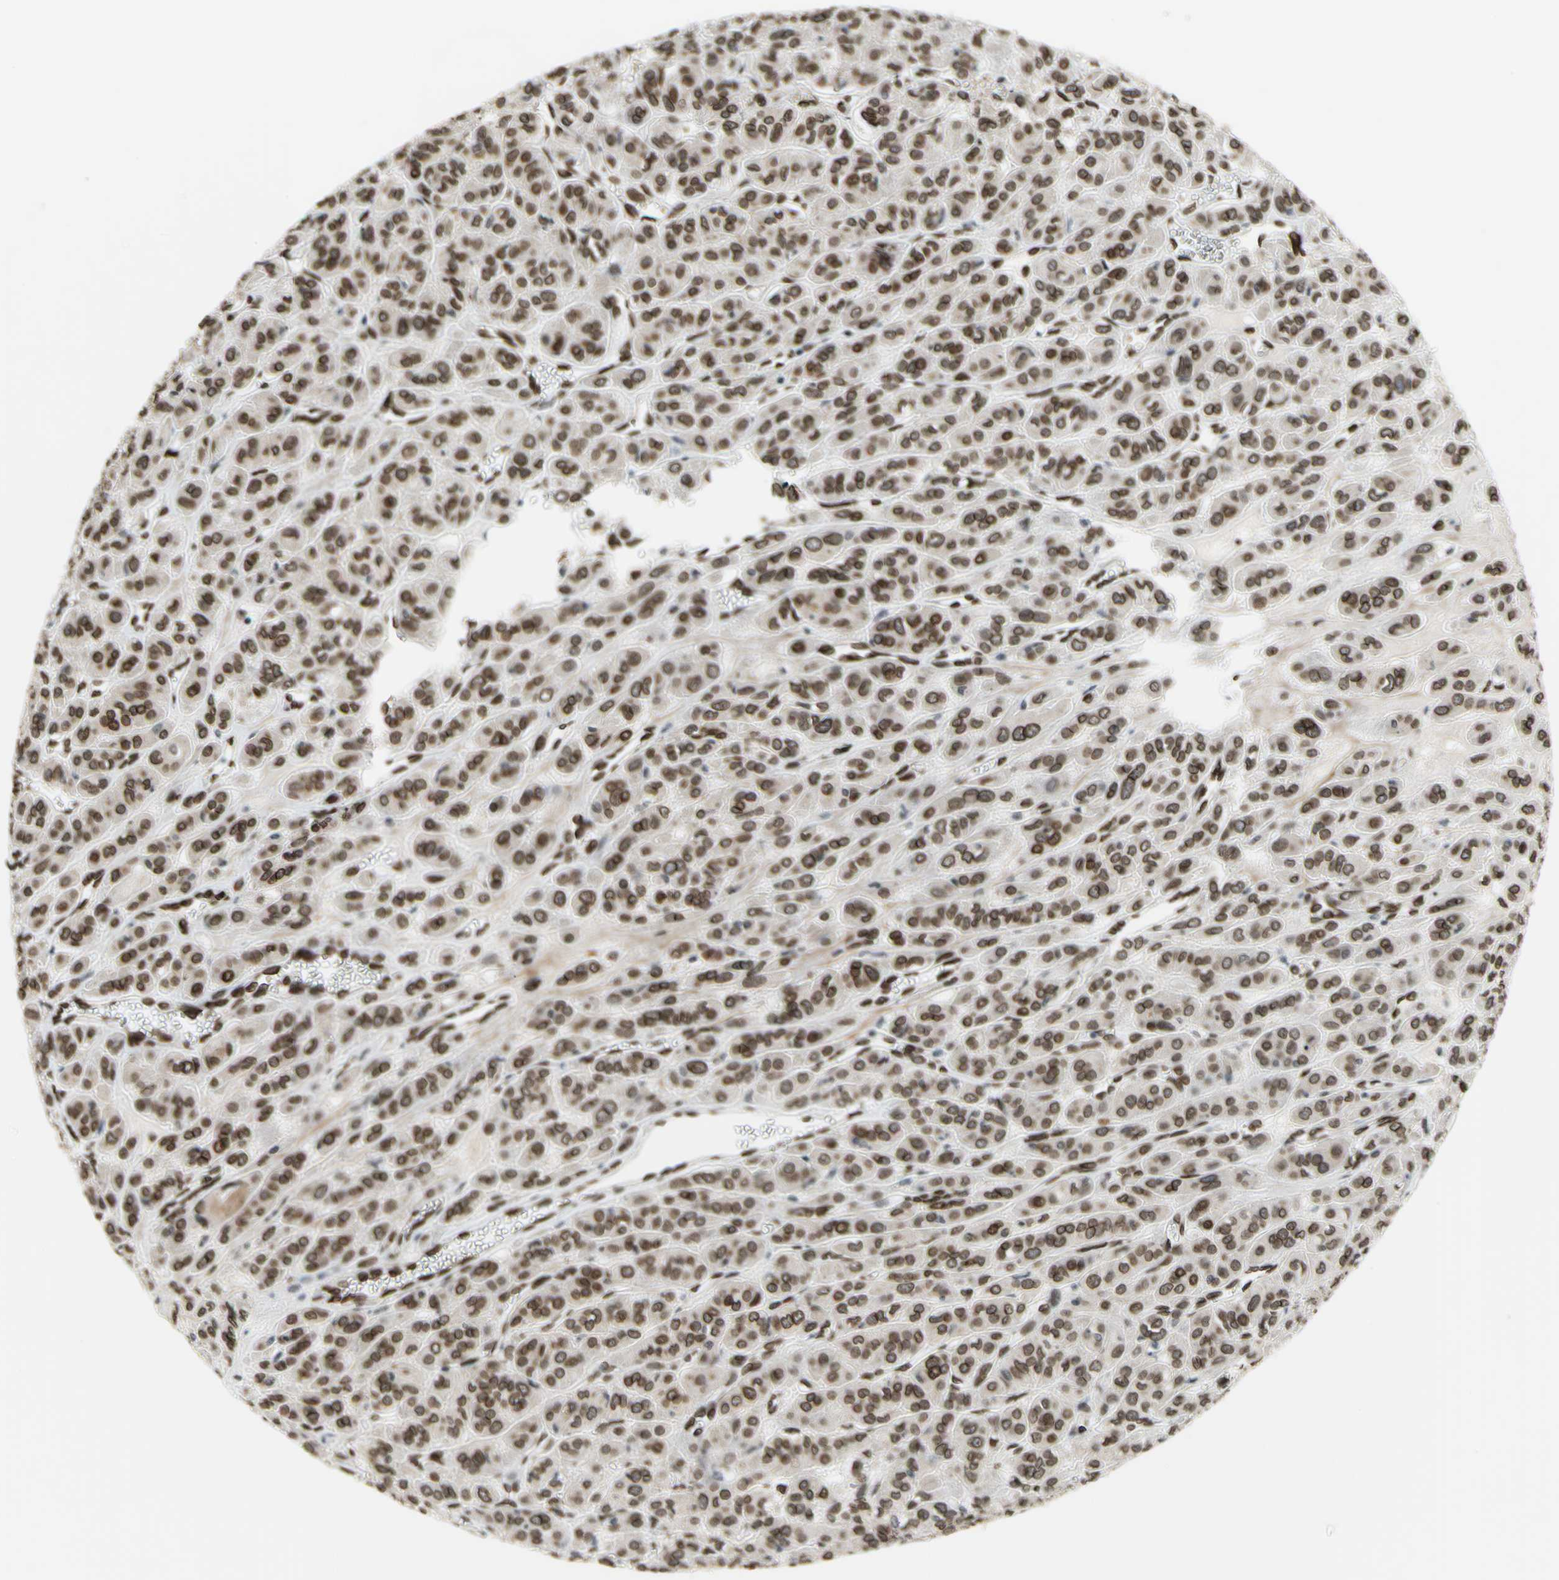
{"staining": {"intensity": "strong", "quantity": ">75%", "location": "nuclear"}, "tissue": "thyroid cancer", "cell_type": "Tumor cells", "image_type": "cancer", "snomed": [{"axis": "morphology", "description": "Follicular adenoma carcinoma, NOS"}, {"axis": "topography", "description": "Thyroid gland"}], "caption": "The image exhibits a brown stain indicating the presence of a protein in the nuclear of tumor cells in follicular adenoma carcinoma (thyroid).", "gene": "ISY1", "patient": {"sex": "female", "age": 71}}